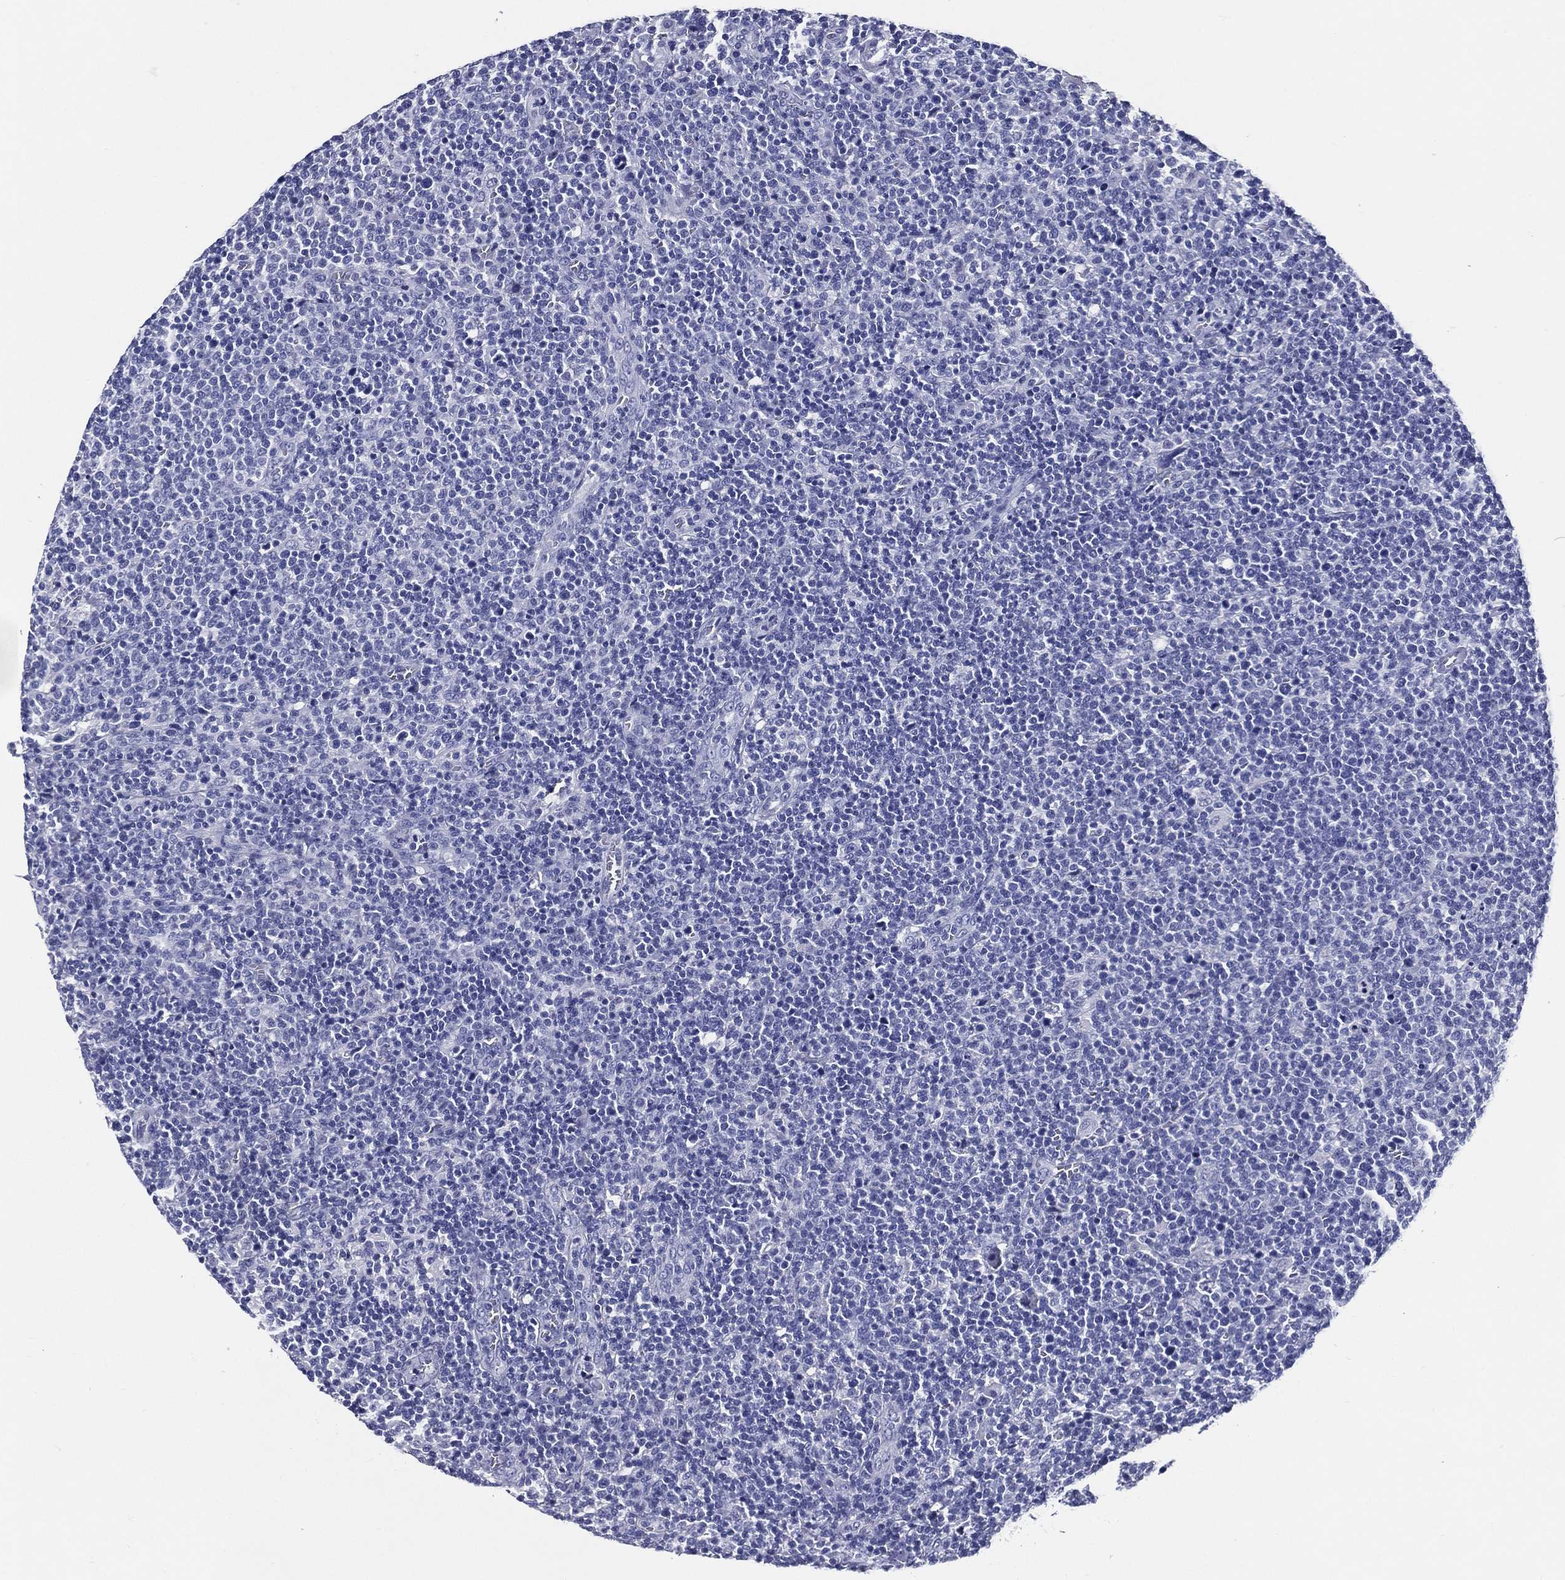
{"staining": {"intensity": "negative", "quantity": "none", "location": "none"}, "tissue": "lymphoma", "cell_type": "Tumor cells", "image_type": "cancer", "snomed": [{"axis": "morphology", "description": "Malignant lymphoma, non-Hodgkin's type, High grade"}, {"axis": "topography", "description": "Lymph node"}], "caption": "Histopathology image shows no significant protein expression in tumor cells of malignant lymphoma, non-Hodgkin's type (high-grade). (DAB (3,3'-diaminobenzidine) immunohistochemistry visualized using brightfield microscopy, high magnification).", "gene": "ACE2", "patient": {"sex": "male", "age": 61}}